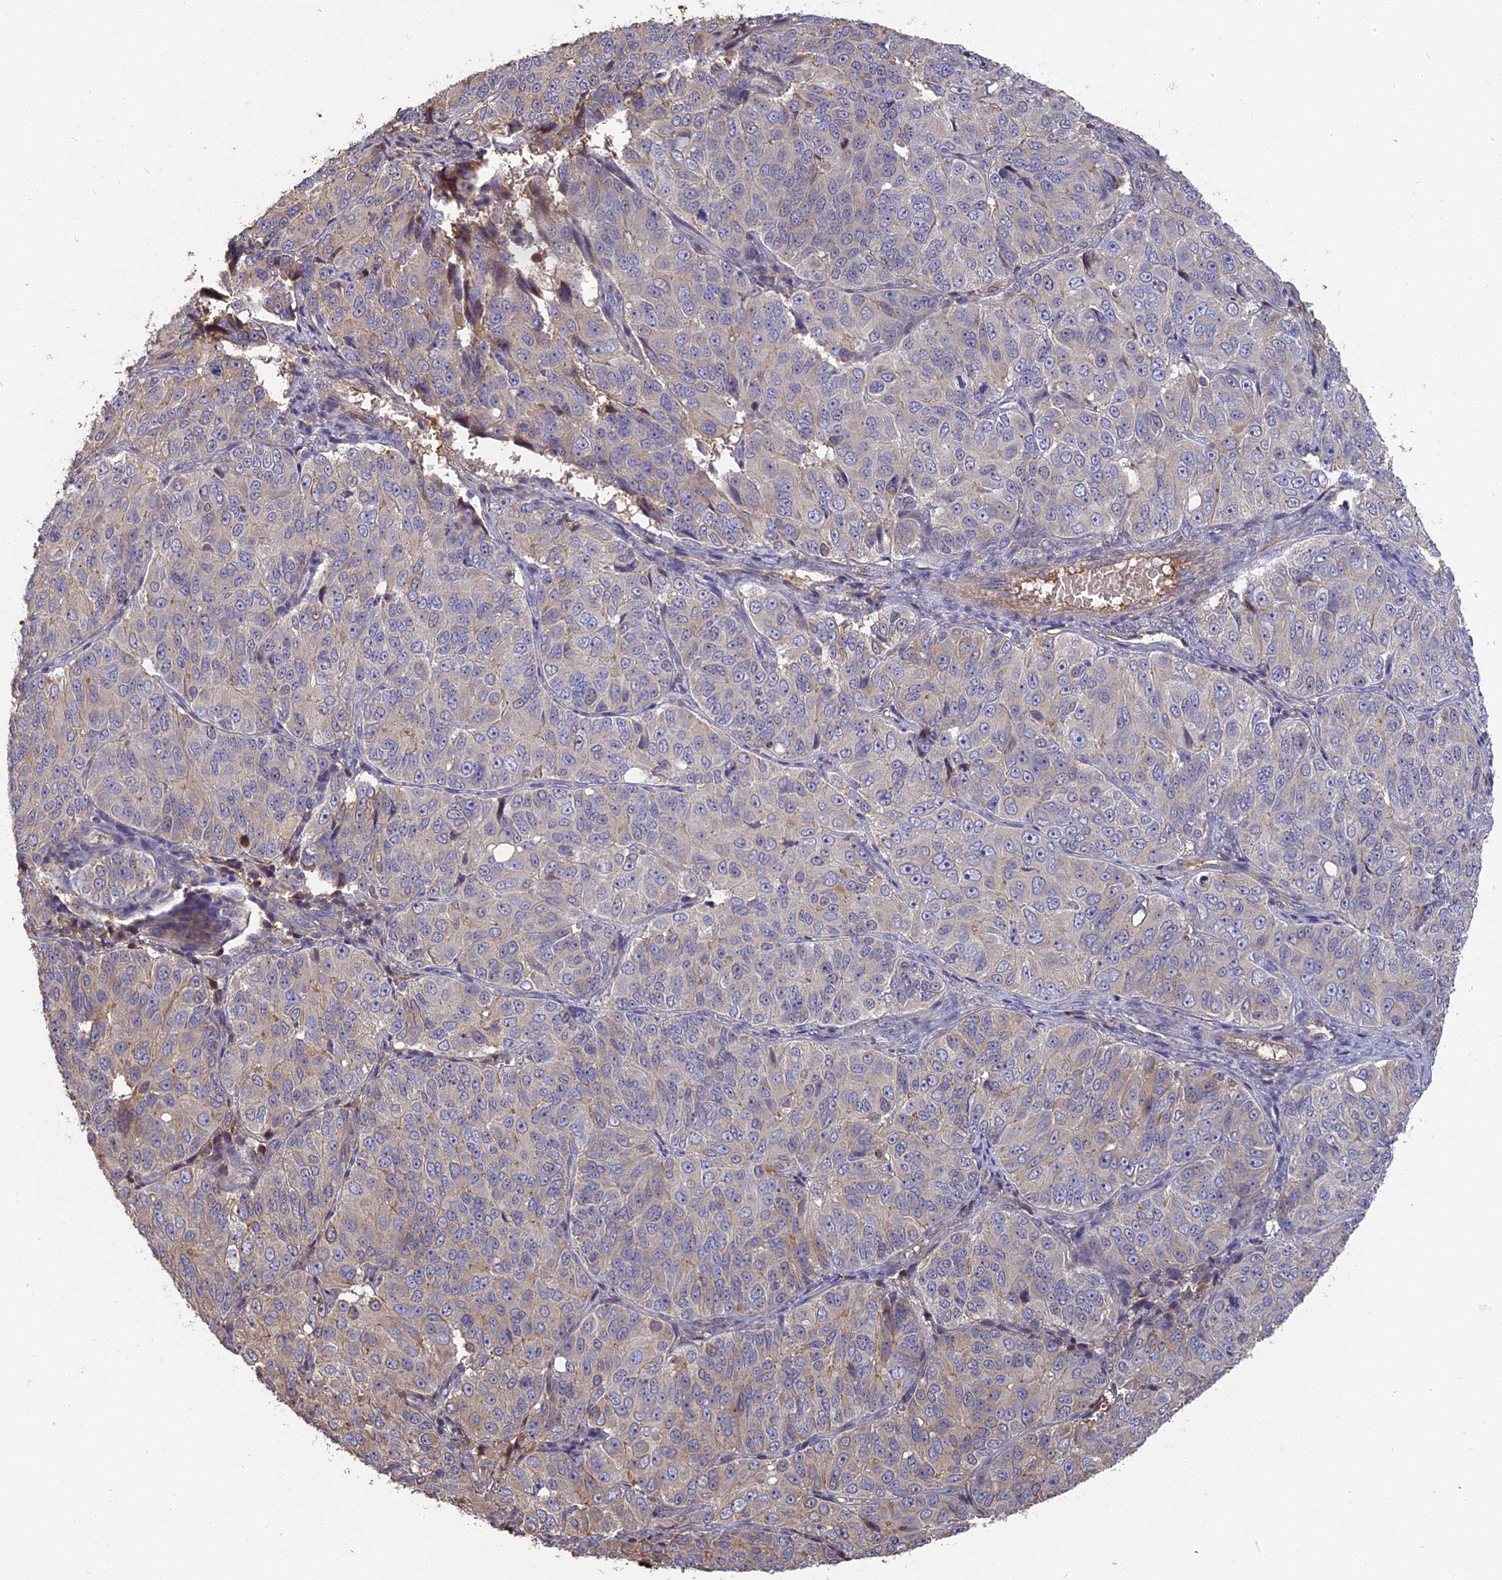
{"staining": {"intensity": "weak", "quantity": "<25%", "location": "cytoplasmic/membranous"}, "tissue": "ovarian cancer", "cell_type": "Tumor cells", "image_type": "cancer", "snomed": [{"axis": "morphology", "description": "Carcinoma, endometroid"}, {"axis": "topography", "description": "Ovary"}], "caption": "Image shows no significant protein expression in tumor cells of ovarian cancer. (Stains: DAB (3,3'-diaminobenzidine) IHC with hematoxylin counter stain, Microscopy: brightfield microscopy at high magnification).", "gene": "ERMAP", "patient": {"sex": "female", "age": 51}}